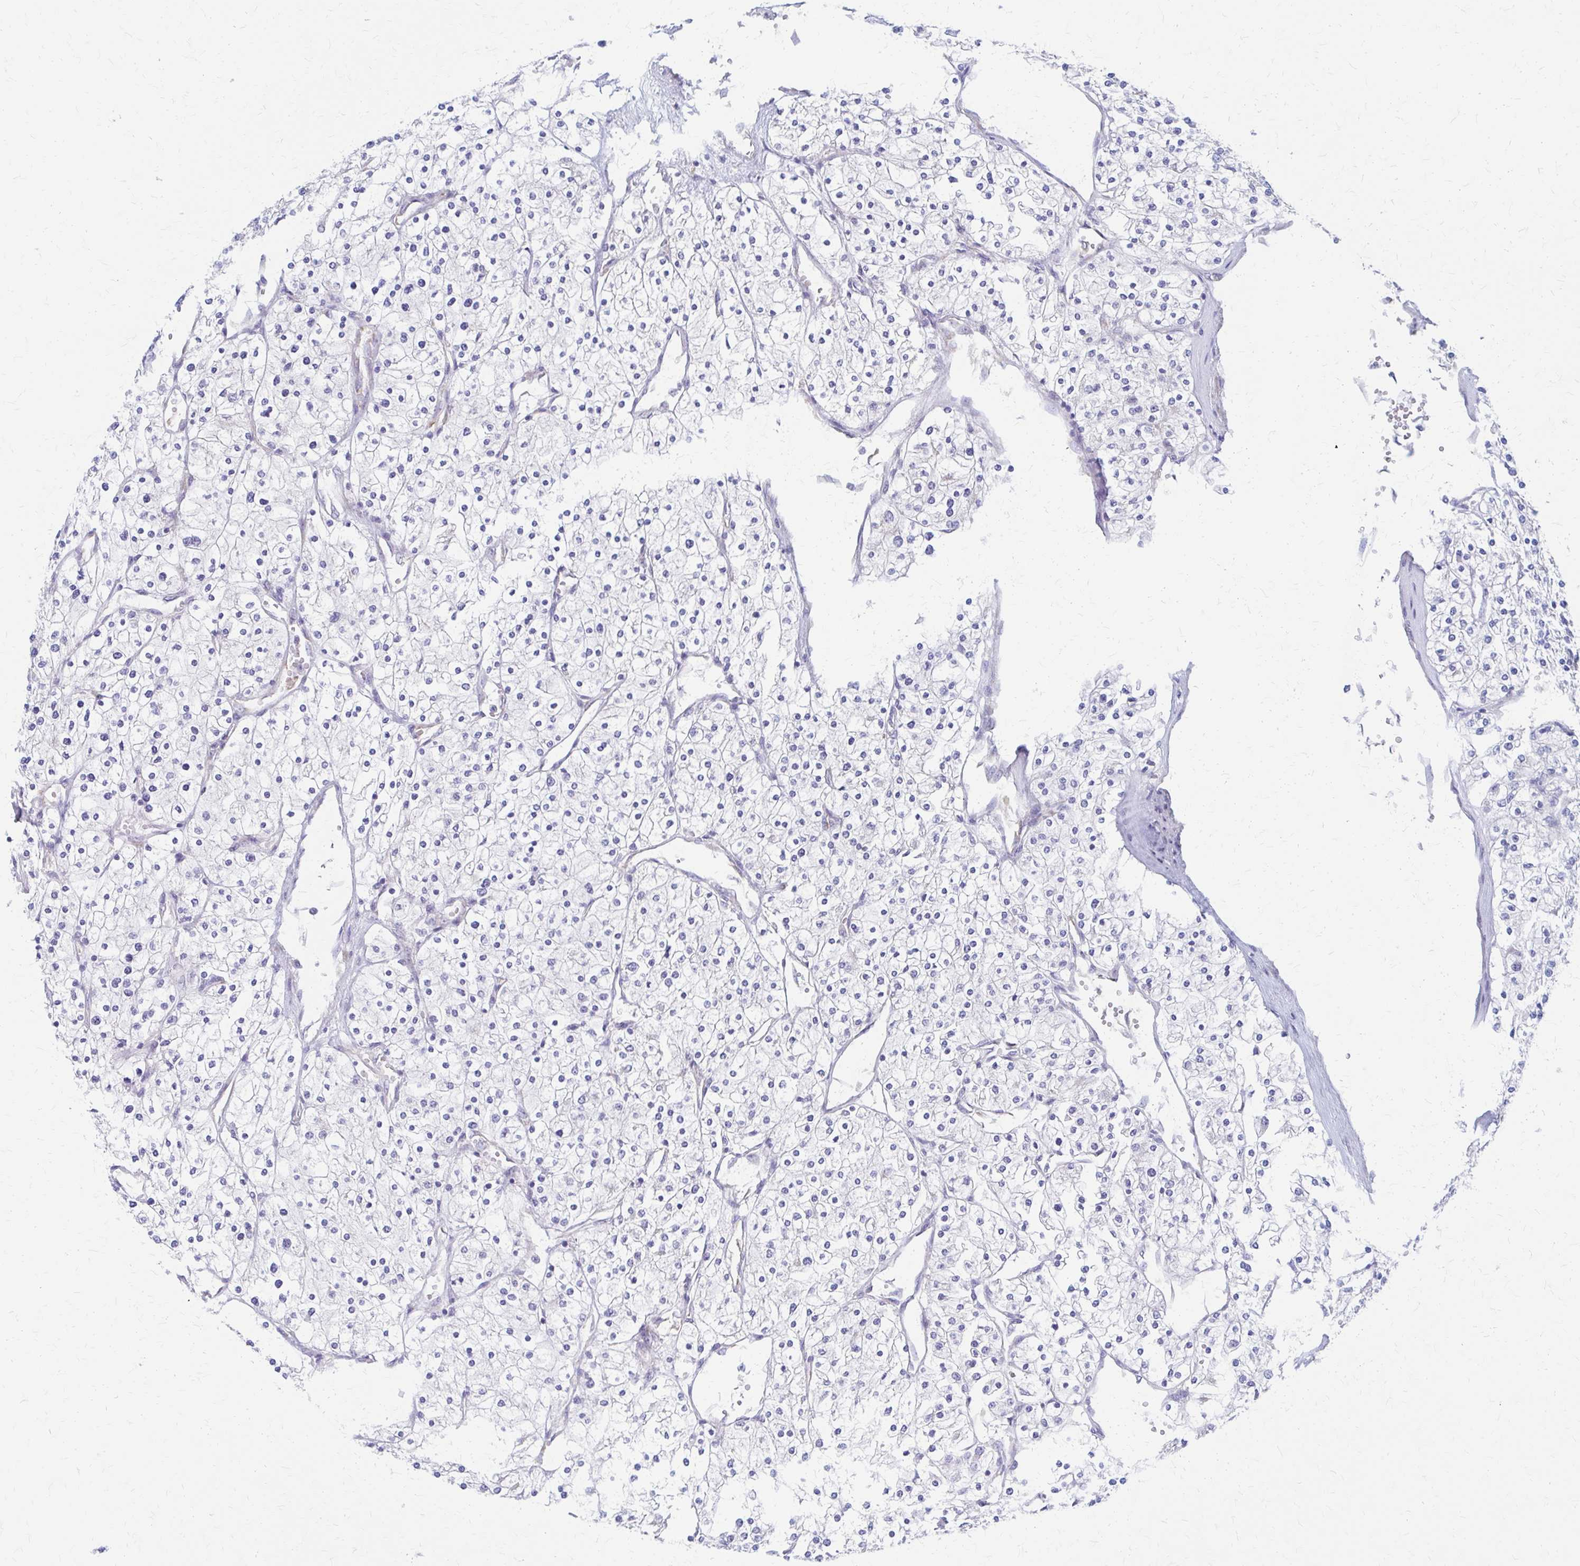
{"staining": {"intensity": "negative", "quantity": "none", "location": "none"}, "tissue": "renal cancer", "cell_type": "Tumor cells", "image_type": "cancer", "snomed": [{"axis": "morphology", "description": "Adenocarcinoma, NOS"}, {"axis": "topography", "description": "Kidney"}], "caption": "High magnification brightfield microscopy of renal cancer stained with DAB (brown) and counterstained with hematoxylin (blue): tumor cells show no significant positivity. (DAB (3,3'-diaminobenzidine) immunohistochemistry visualized using brightfield microscopy, high magnification).", "gene": "RPL27A", "patient": {"sex": "male", "age": 80}}